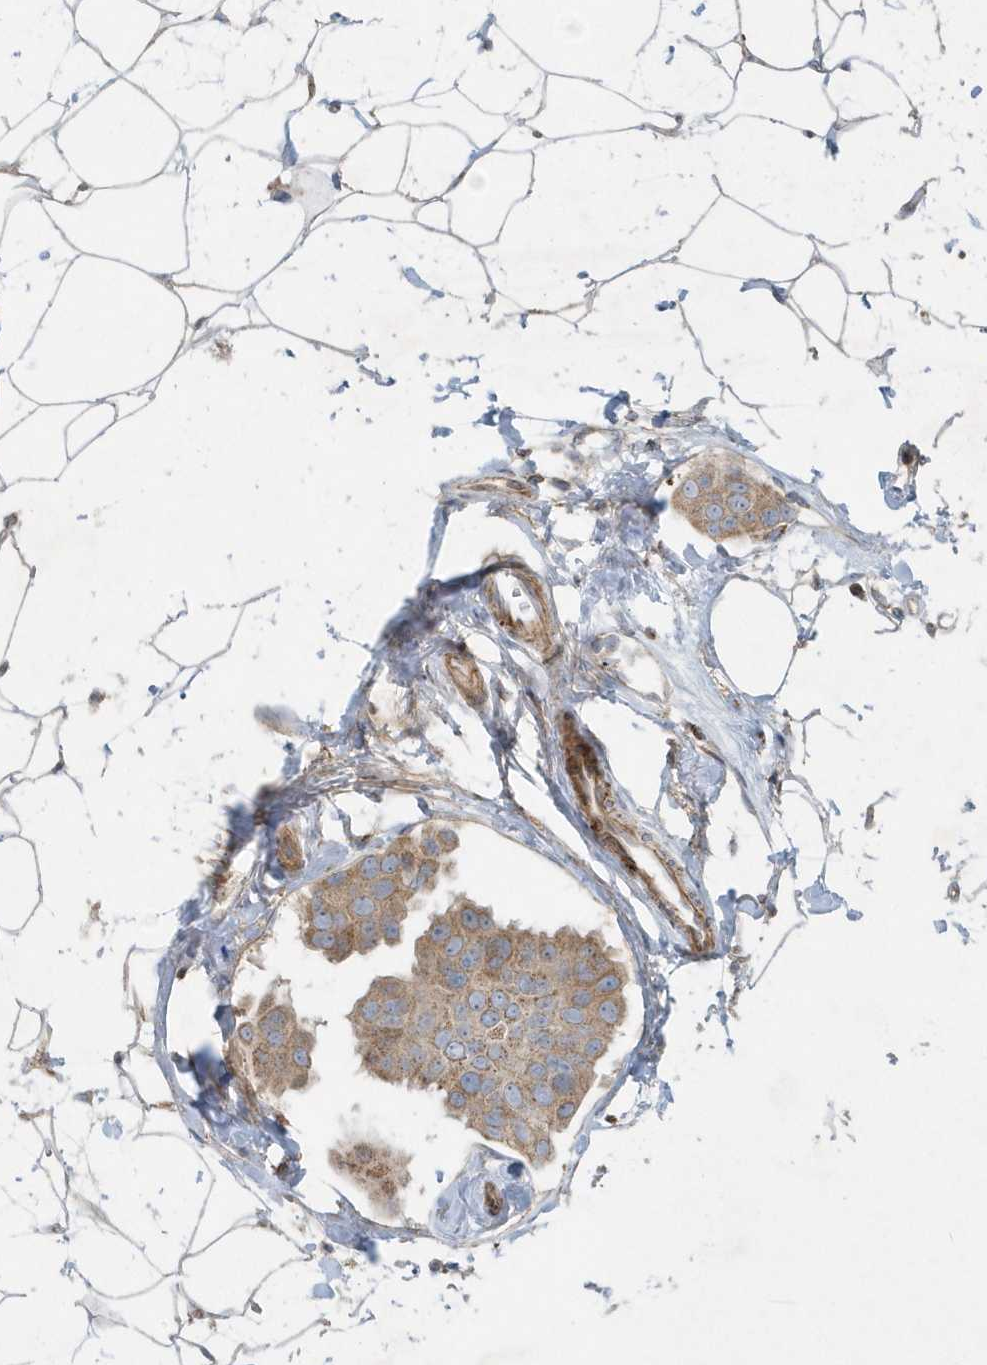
{"staining": {"intensity": "moderate", "quantity": ">75%", "location": "cytoplasmic/membranous"}, "tissue": "breast cancer", "cell_type": "Tumor cells", "image_type": "cancer", "snomed": [{"axis": "morphology", "description": "Normal tissue, NOS"}, {"axis": "morphology", "description": "Duct carcinoma"}, {"axis": "topography", "description": "Breast"}], "caption": "Protein analysis of invasive ductal carcinoma (breast) tissue displays moderate cytoplasmic/membranous staining in approximately >75% of tumor cells.", "gene": "SLC38A2", "patient": {"sex": "female", "age": 39}}